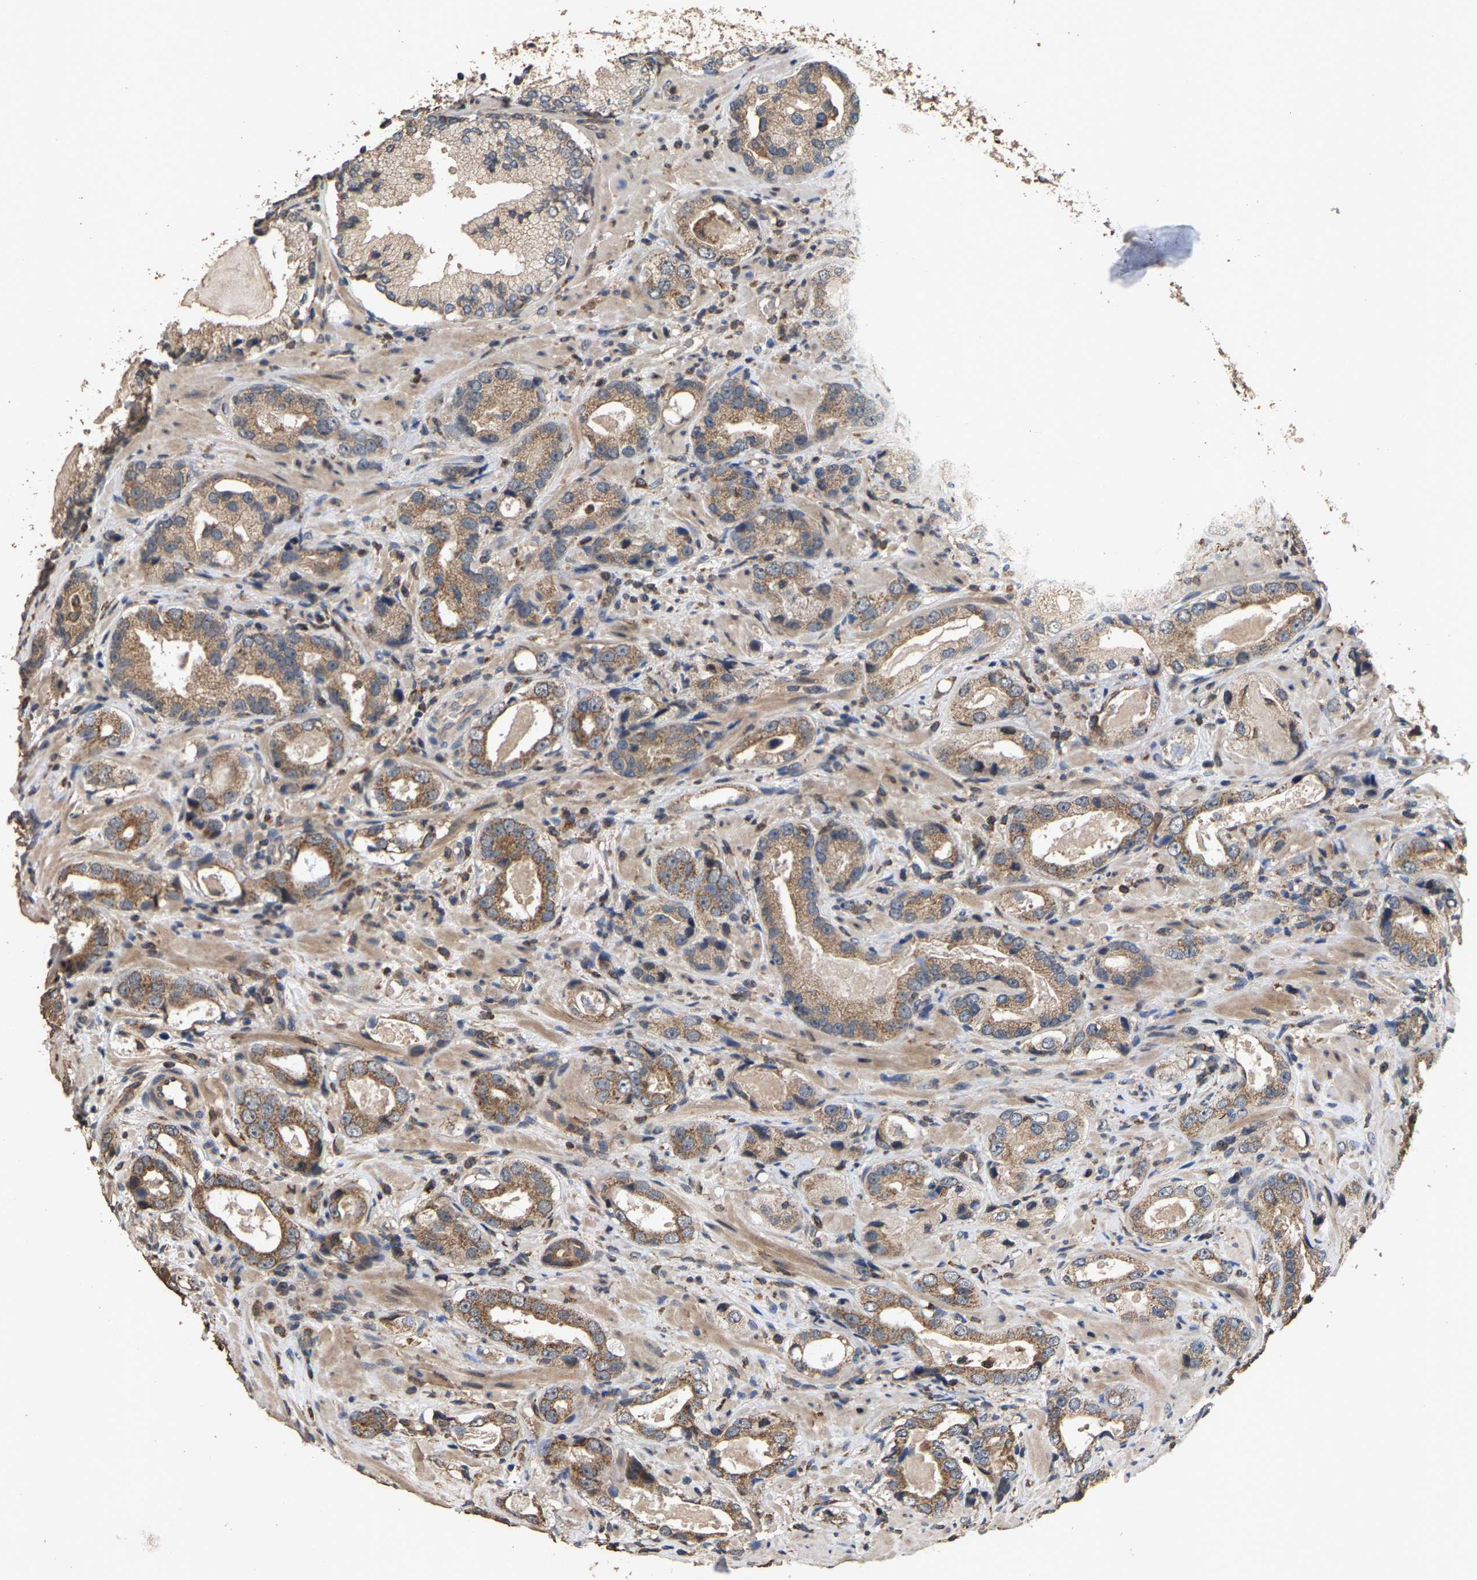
{"staining": {"intensity": "moderate", "quantity": ">75%", "location": "cytoplasmic/membranous"}, "tissue": "prostate cancer", "cell_type": "Tumor cells", "image_type": "cancer", "snomed": [{"axis": "morphology", "description": "Adenocarcinoma, High grade"}, {"axis": "topography", "description": "Prostate"}], "caption": "Human prostate cancer stained for a protein (brown) demonstrates moderate cytoplasmic/membranous positive staining in approximately >75% of tumor cells.", "gene": "TDRKH", "patient": {"sex": "male", "age": 63}}